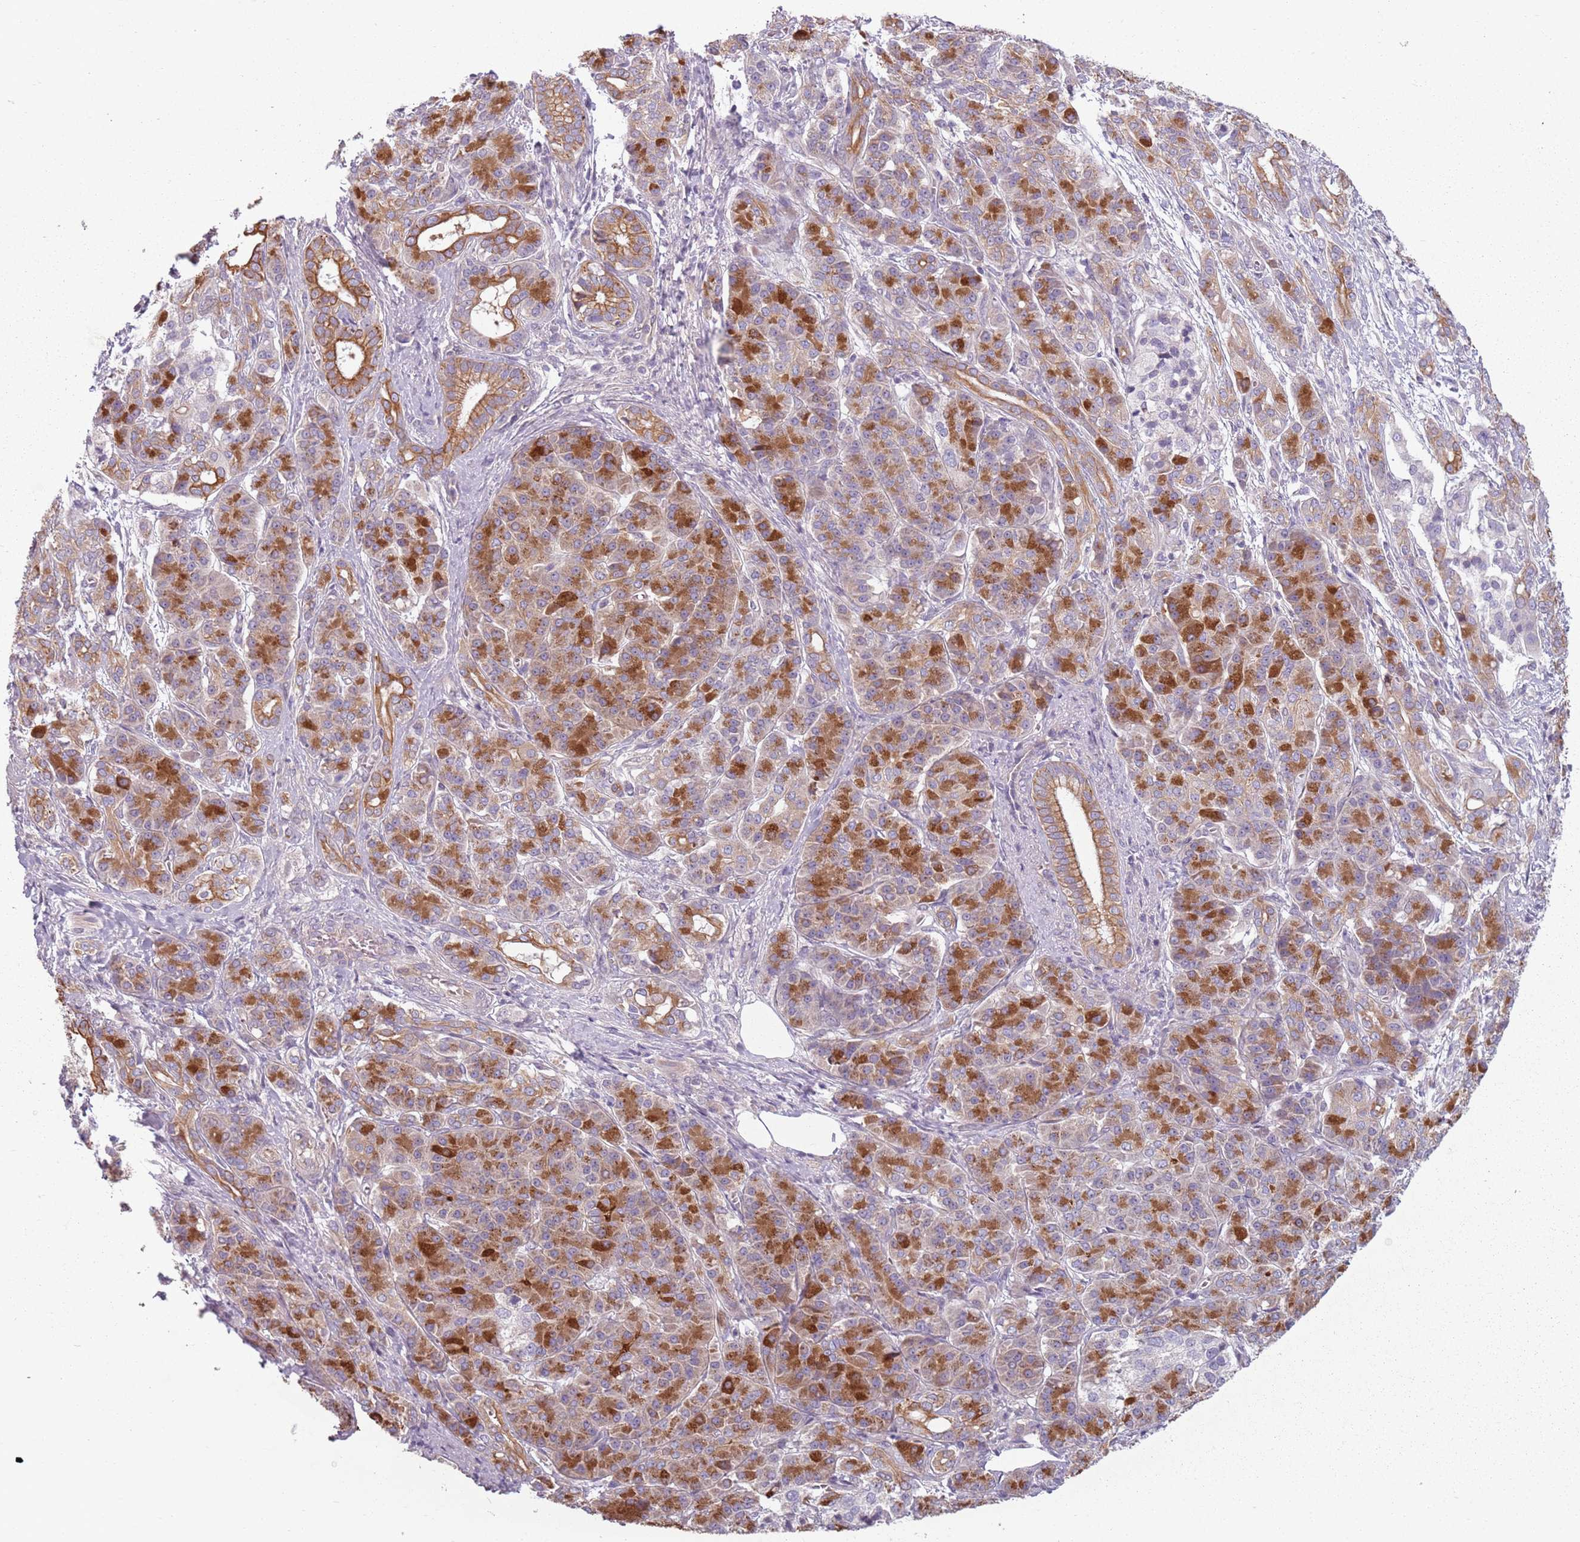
{"staining": {"intensity": "moderate", "quantity": ">75%", "location": "cytoplasmic/membranous"}, "tissue": "pancreatic cancer", "cell_type": "Tumor cells", "image_type": "cancer", "snomed": [{"axis": "morphology", "description": "Adenocarcinoma, NOS"}, {"axis": "topography", "description": "Pancreas"}], "caption": "Human pancreatic cancer (adenocarcinoma) stained for a protein (brown) demonstrates moderate cytoplasmic/membranous positive expression in approximately >75% of tumor cells.", "gene": "TLCD2", "patient": {"sex": "male", "age": 57}}